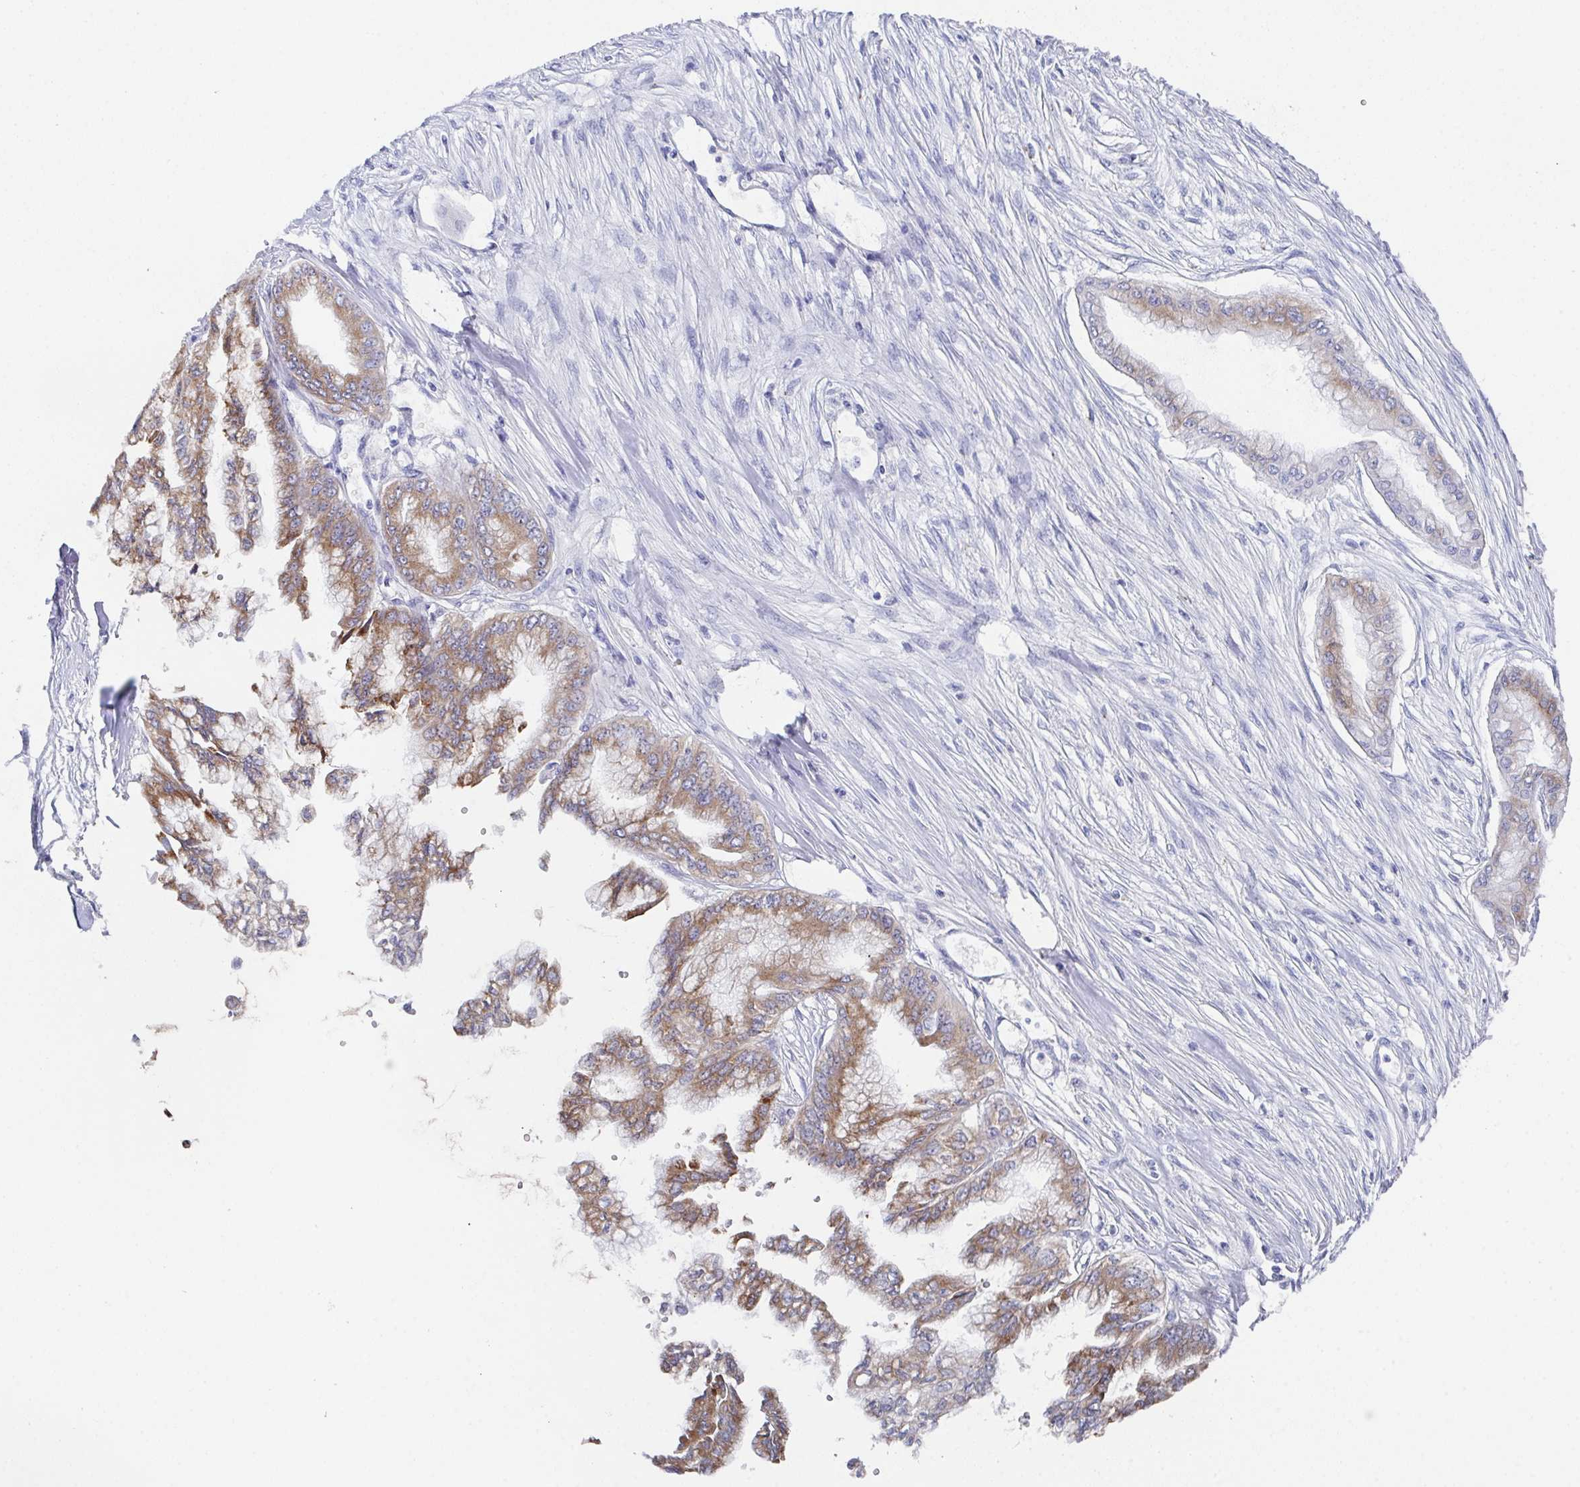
{"staining": {"intensity": "moderate", "quantity": "25%-75%", "location": "cytoplasmic/membranous"}, "tissue": "pancreatic cancer", "cell_type": "Tumor cells", "image_type": "cancer", "snomed": [{"axis": "morphology", "description": "Adenocarcinoma, NOS"}, {"axis": "topography", "description": "Pancreas"}], "caption": "Immunohistochemistry (IHC) micrograph of neoplastic tissue: pancreatic cancer (adenocarcinoma) stained using IHC exhibits medium levels of moderate protein expression localized specifically in the cytoplasmic/membranous of tumor cells, appearing as a cytoplasmic/membranous brown color.", "gene": "SSC4D", "patient": {"sex": "female", "age": 68}}